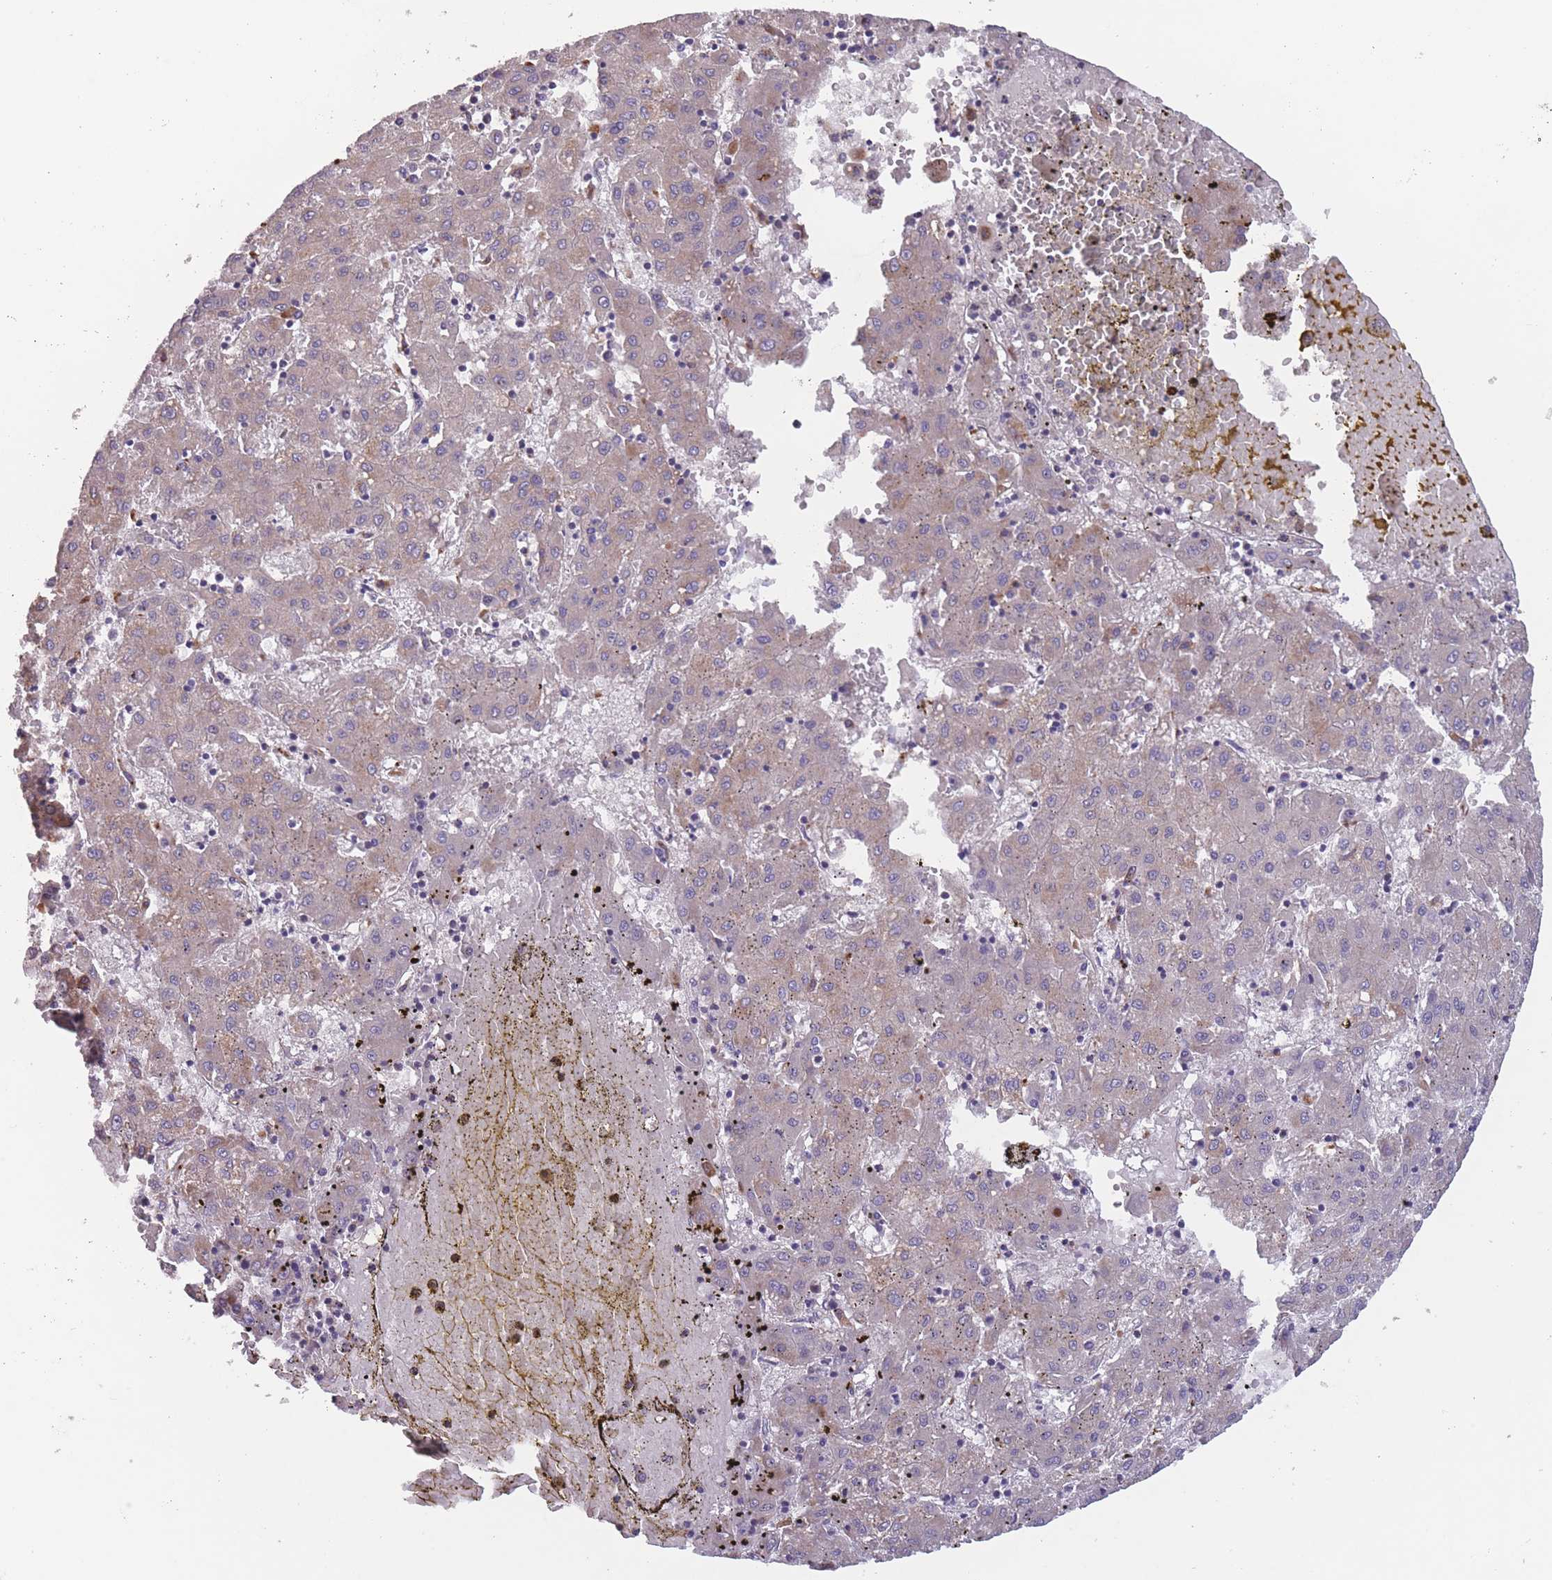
{"staining": {"intensity": "weak", "quantity": "25%-75%", "location": "cytoplasmic/membranous"}, "tissue": "liver cancer", "cell_type": "Tumor cells", "image_type": "cancer", "snomed": [{"axis": "morphology", "description": "Carcinoma, Hepatocellular, NOS"}, {"axis": "topography", "description": "Liver"}], "caption": "Human liver hepatocellular carcinoma stained with a protein marker exhibits weak staining in tumor cells.", "gene": "ITPKC", "patient": {"sex": "male", "age": 72}}